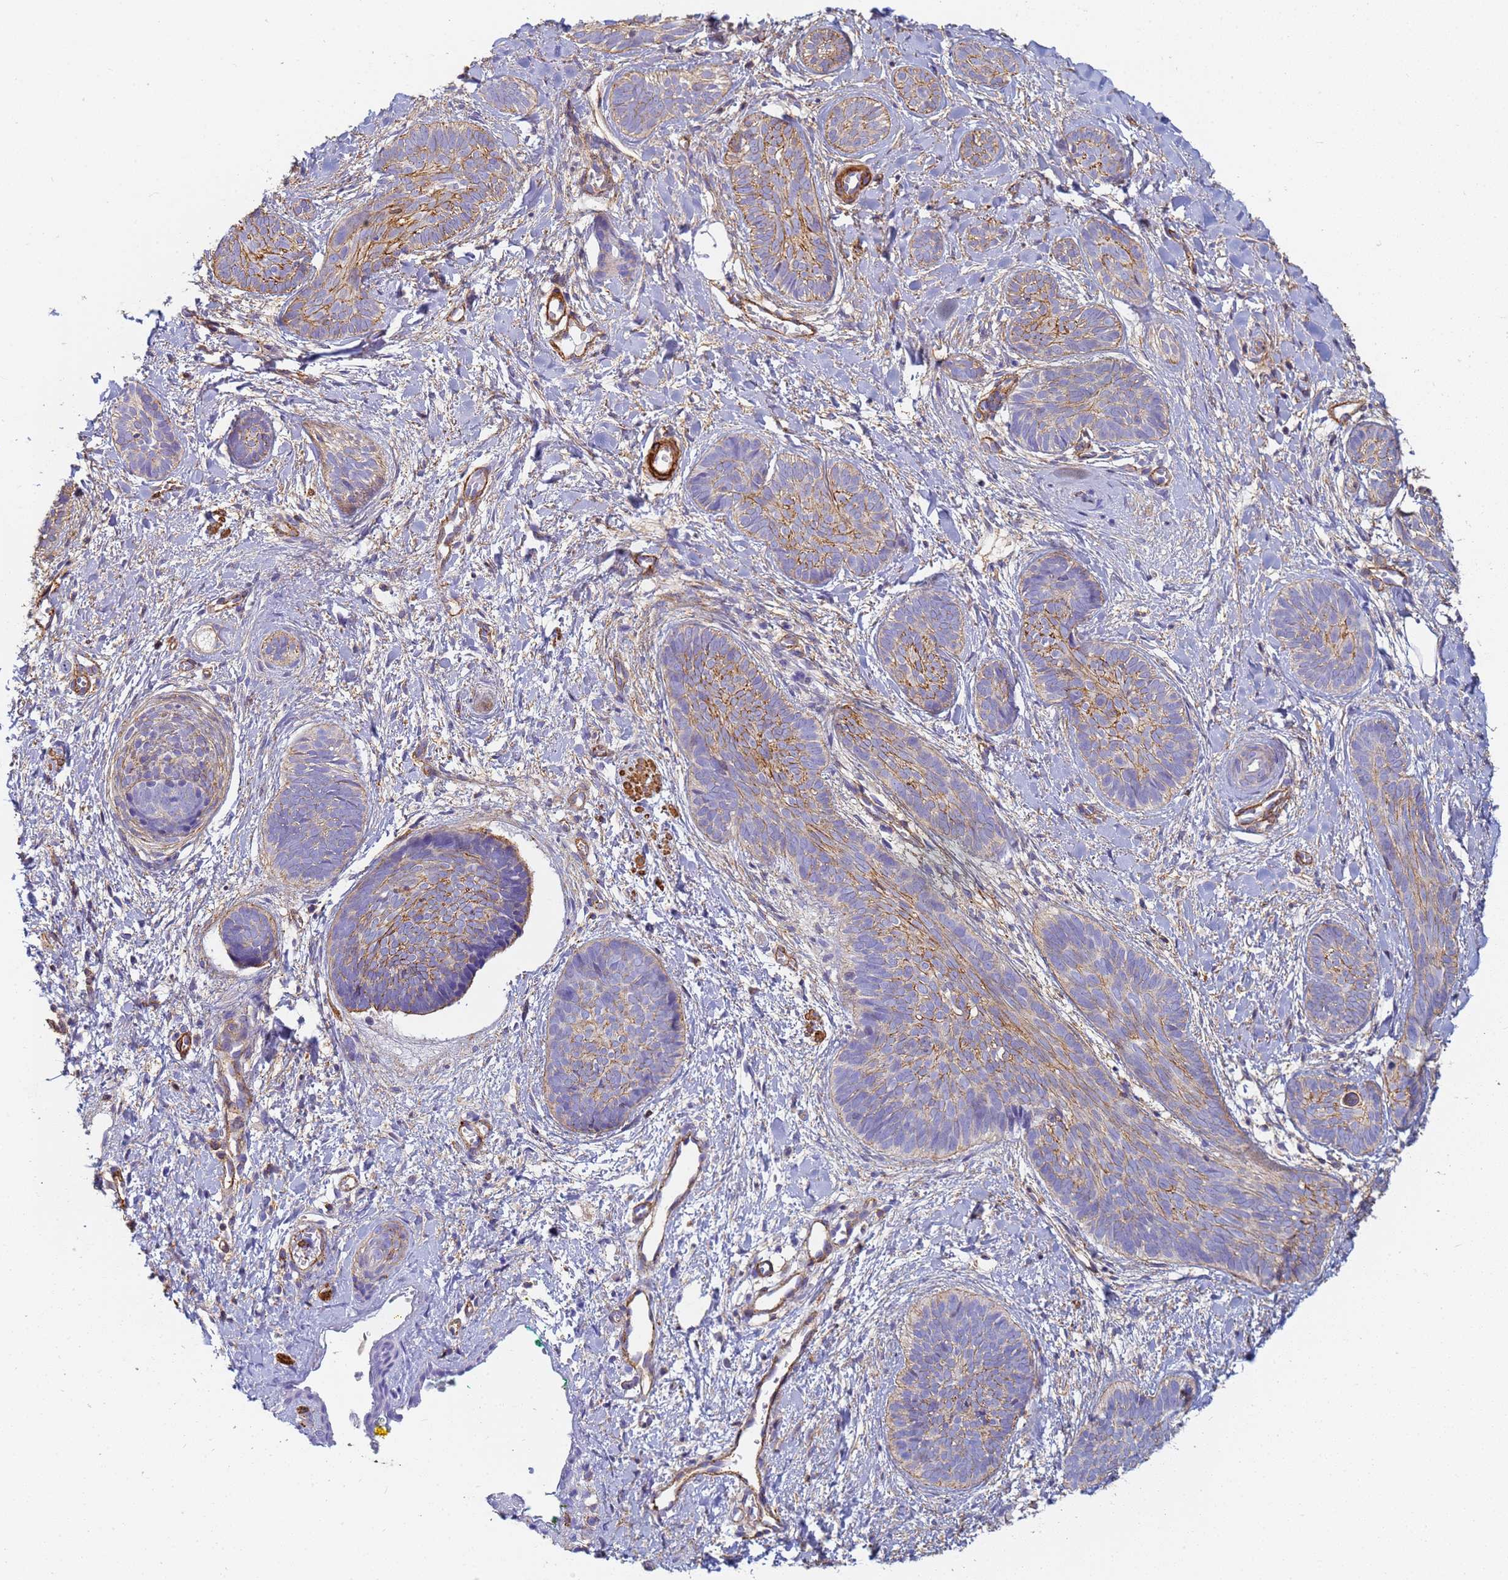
{"staining": {"intensity": "moderate", "quantity": "25%-75%", "location": "cytoplasmic/membranous"}, "tissue": "skin cancer", "cell_type": "Tumor cells", "image_type": "cancer", "snomed": [{"axis": "morphology", "description": "Basal cell carcinoma"}, {"axis": "topography", "description": "Skin"}], "caption": "Immunohistochemistry micrograph of neoplastic tissue: basal cell carcinoma (skin) stained using IHC demonstrates medium levels of moderate protein expression localized specifically in the cytoplasmic/membranous of tumor cells, appearing as a cytoplasmic/membranous brown color.", "gene": "TPM1", "patient": {"sex": "female", "age": 81}}